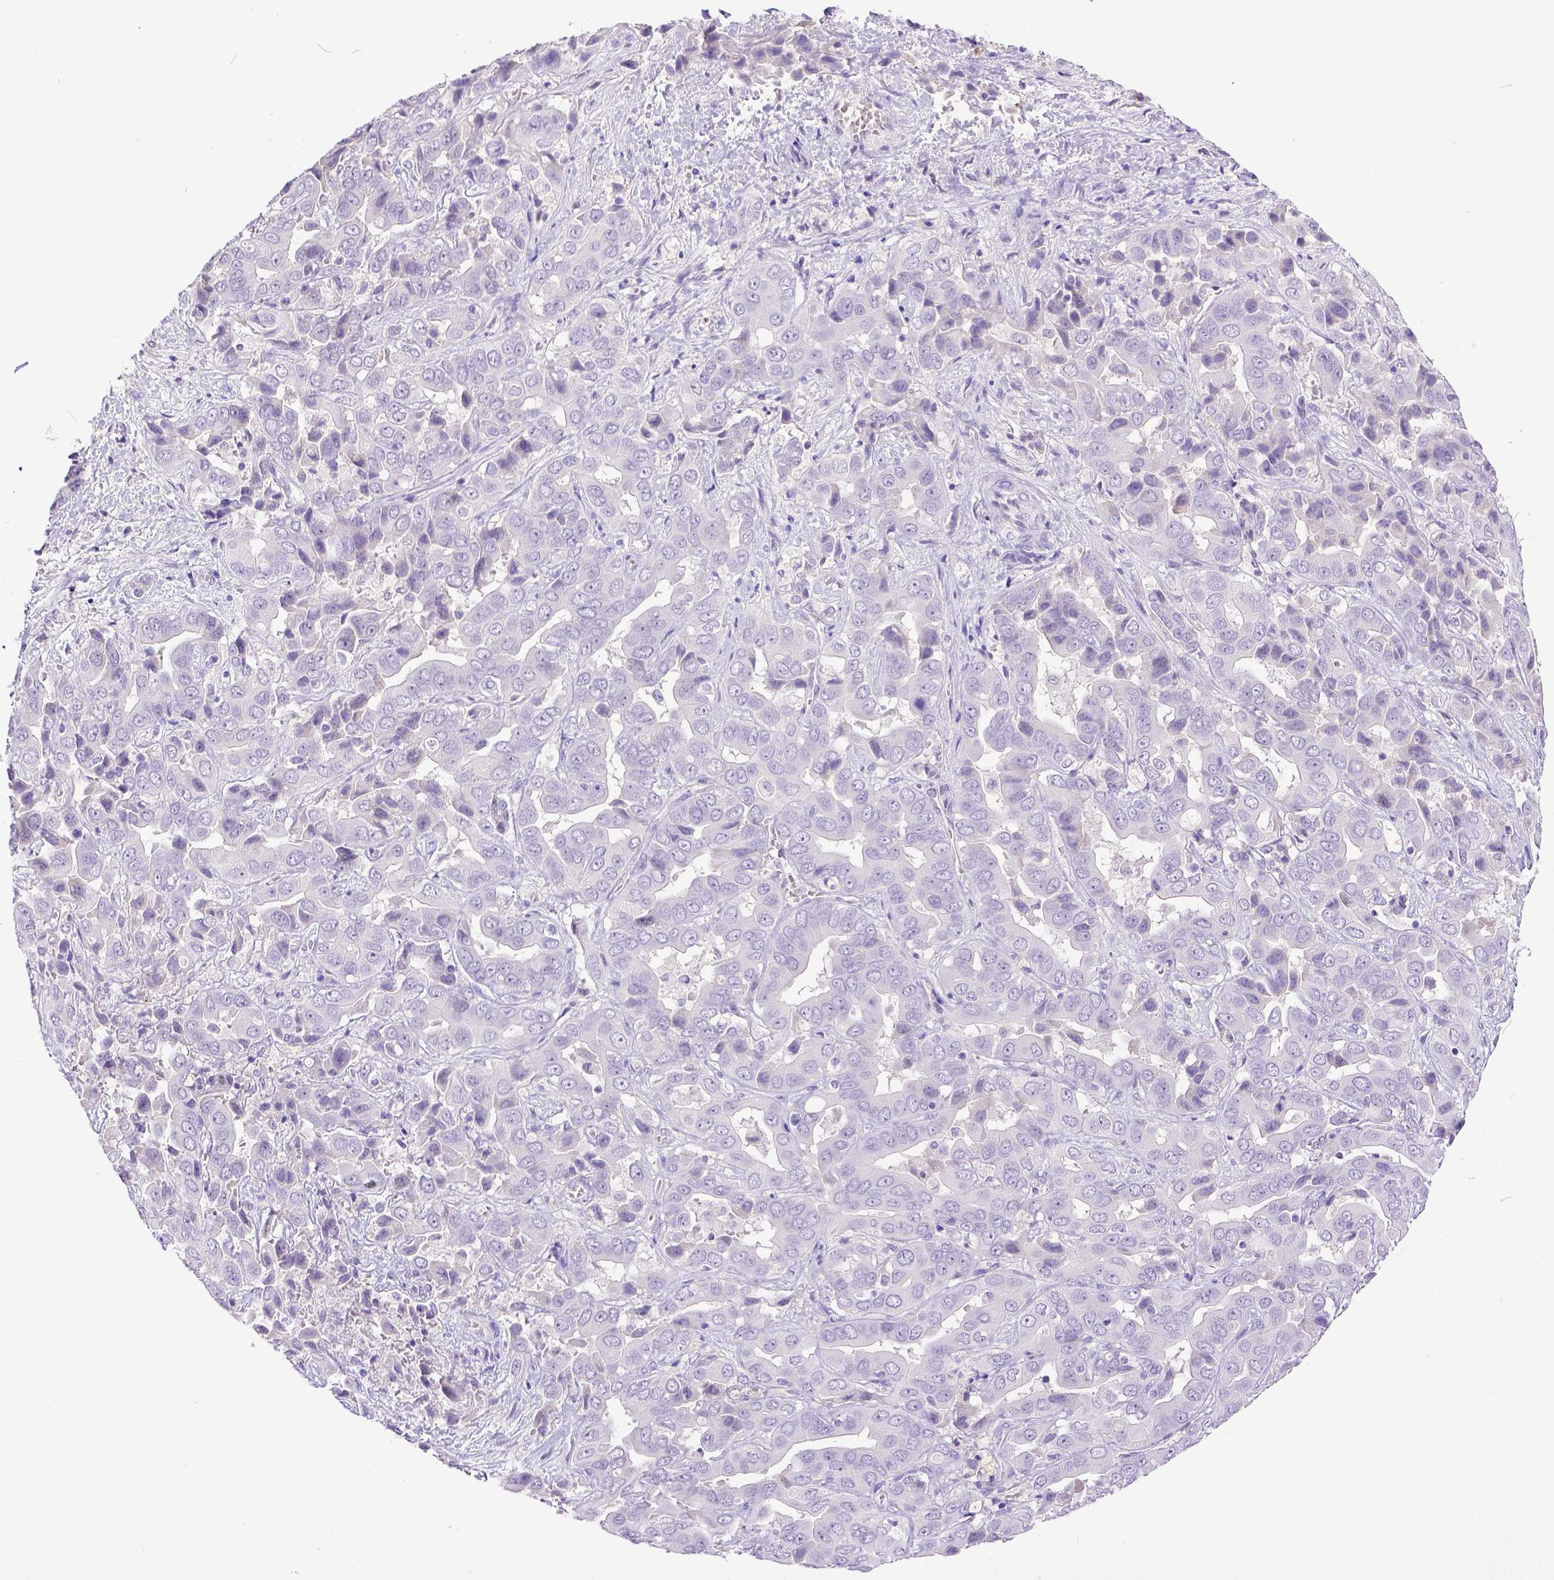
{"staining": {"intensity": "negative", "quantity": "none", "location": "none"}, "tissue": "liver cancer", "cell_type": "Tumor cells", "image_type": "cancer", "snomed": [{"axis": "morphology", "description": "Cholangiocarcinoma"}, {"axis": "topography", "description": "Liver"}], "caption": "Tumor cells are negative for brown protein staining in liver cancer (cholangiocarcinoma).", "gene": "KIT", "patient": {"sex": "female", "age": 52}}